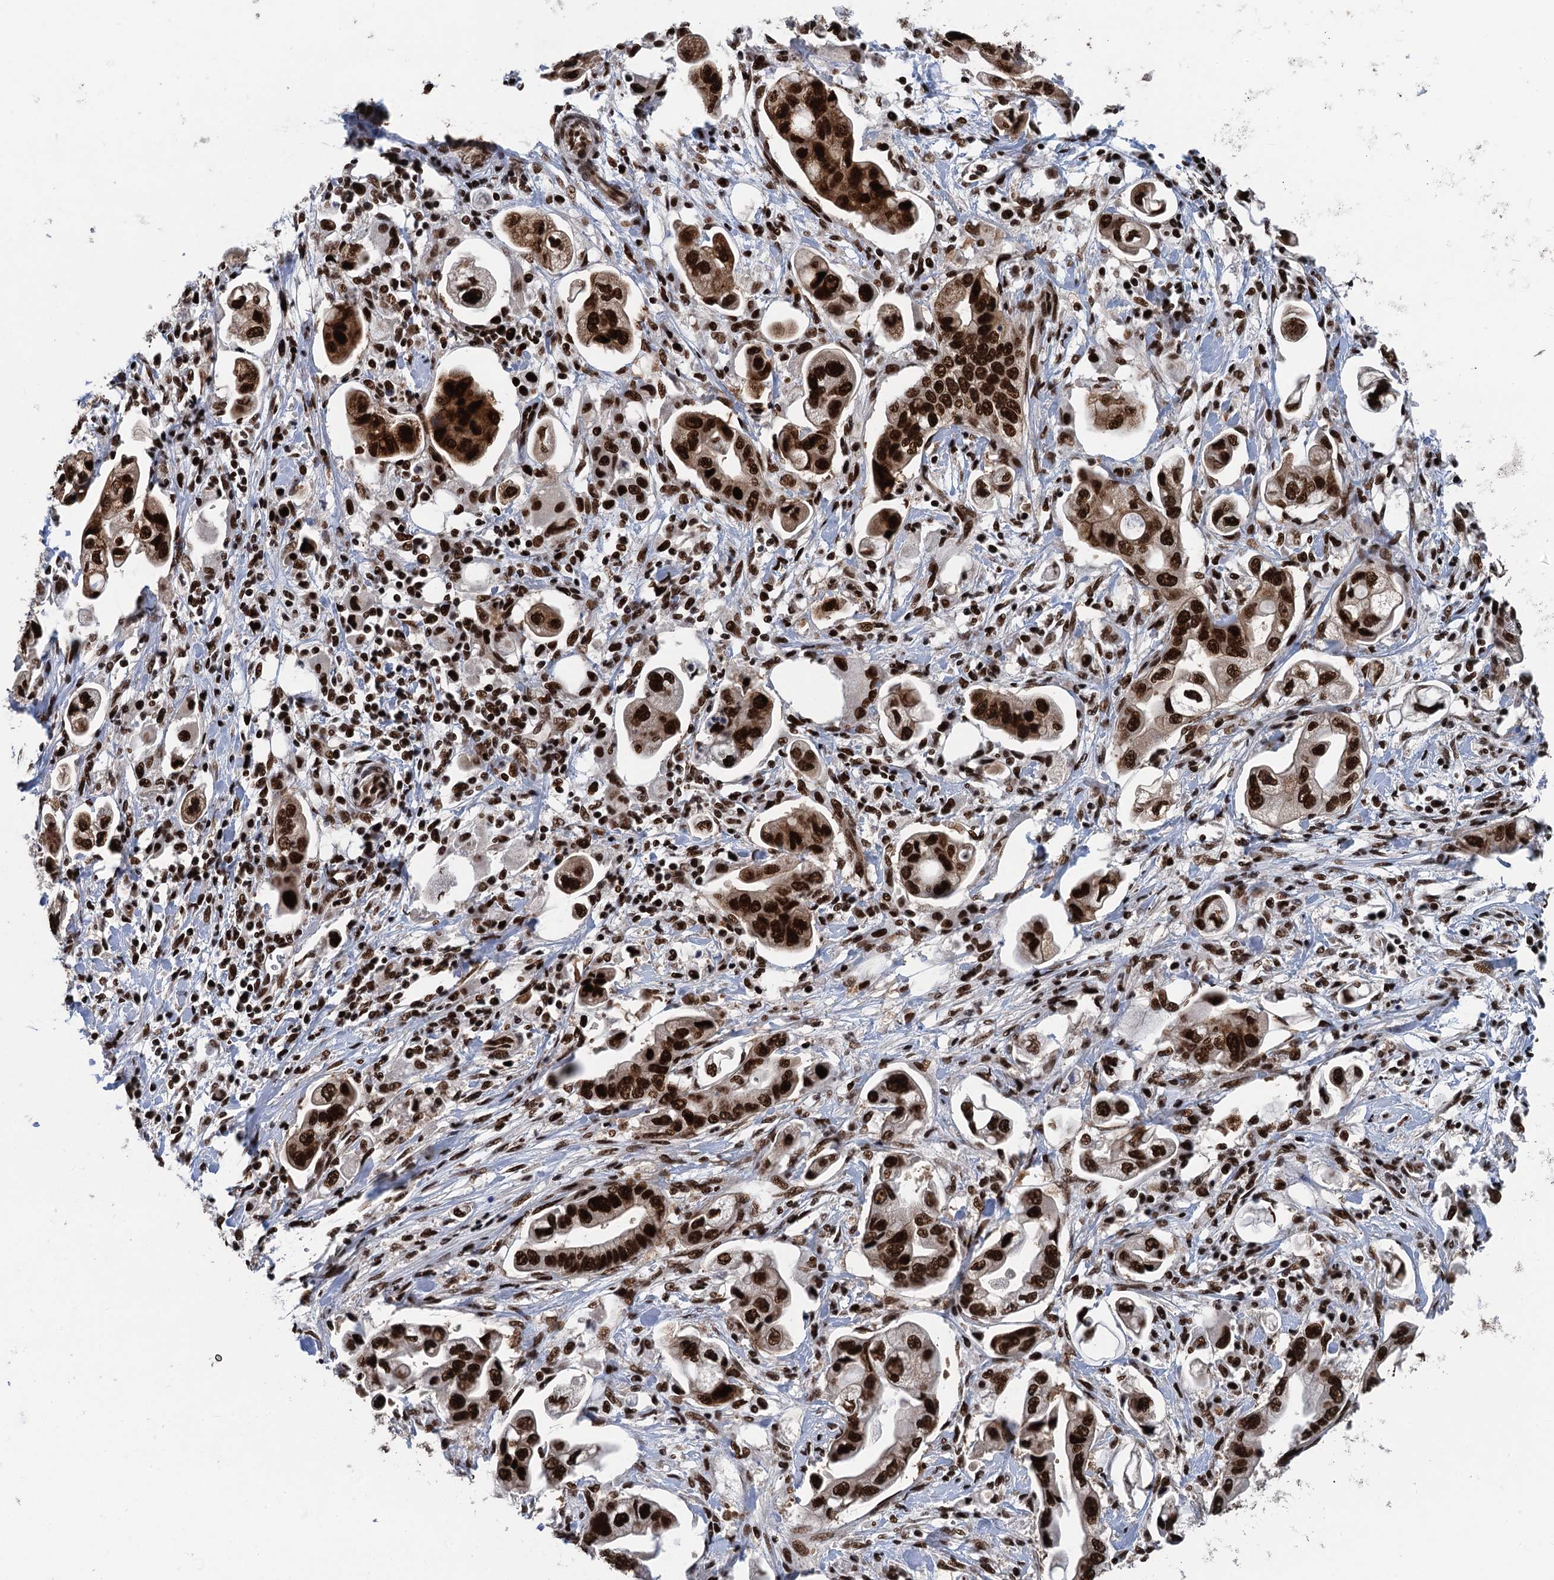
{"staining": {"intensity": "strong", "quantity": ">75%", "location": "nuclear"}, "tissue": "stomach cancer", "cell_type": "Tumor cells", "image_type": "cancer", "snomed": [{"axis": "morphology", "description": "Adenocarcinoma, NOS"}, {"axis": "topography", "description": "Stomach"}], "caption": "Protein expression analysis of human stomach cancer (adenocarcinoma) reveals strong nuclear positivity in about >75% of tumor cells.", "gene": "PPP4R1", "patient": {"sex": "male", "age": 62}}